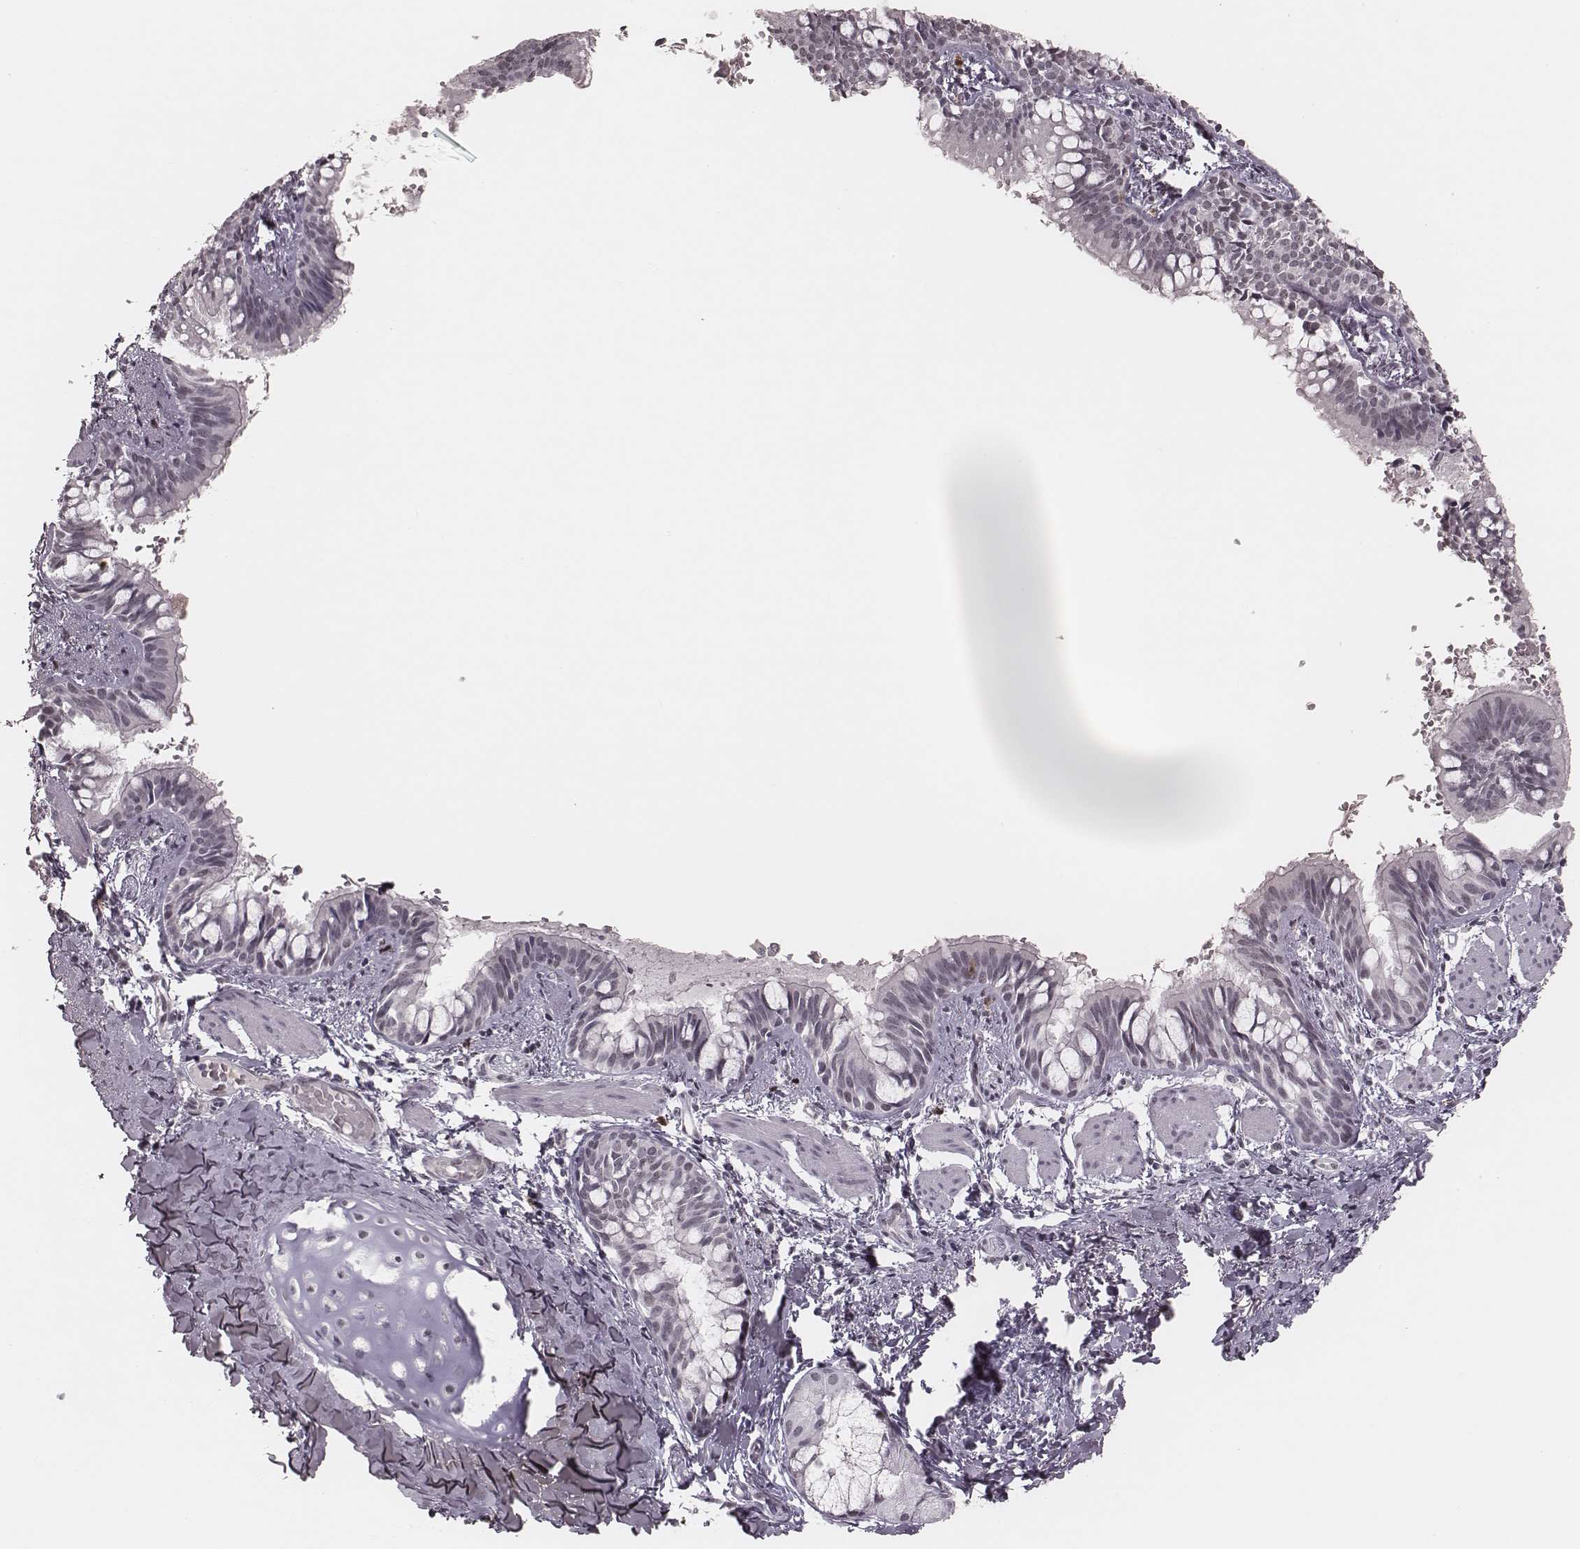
{"staining": {"intensity": "negative", "quantity": "none", "location": "none"}, "tissue": "bronchus", "cell_type": "Respiratory epithelial cells", "image_type": "normal", "snomed": [{"axis": "morphology", "description": "Normal tissue, NOS"}, {"axis": "topography", "description": "Bronchus"}], "caption": "High magnification brightfield microscopy of unremarkable bronchus stained with DAB (brown) and counterstained with hematoxylin (blue): respiratory epithelial cells show no significant expression. Nuclei are stained in blue.", "gene": "KITLG", "patient": {"sex": "male", "age": 1}}